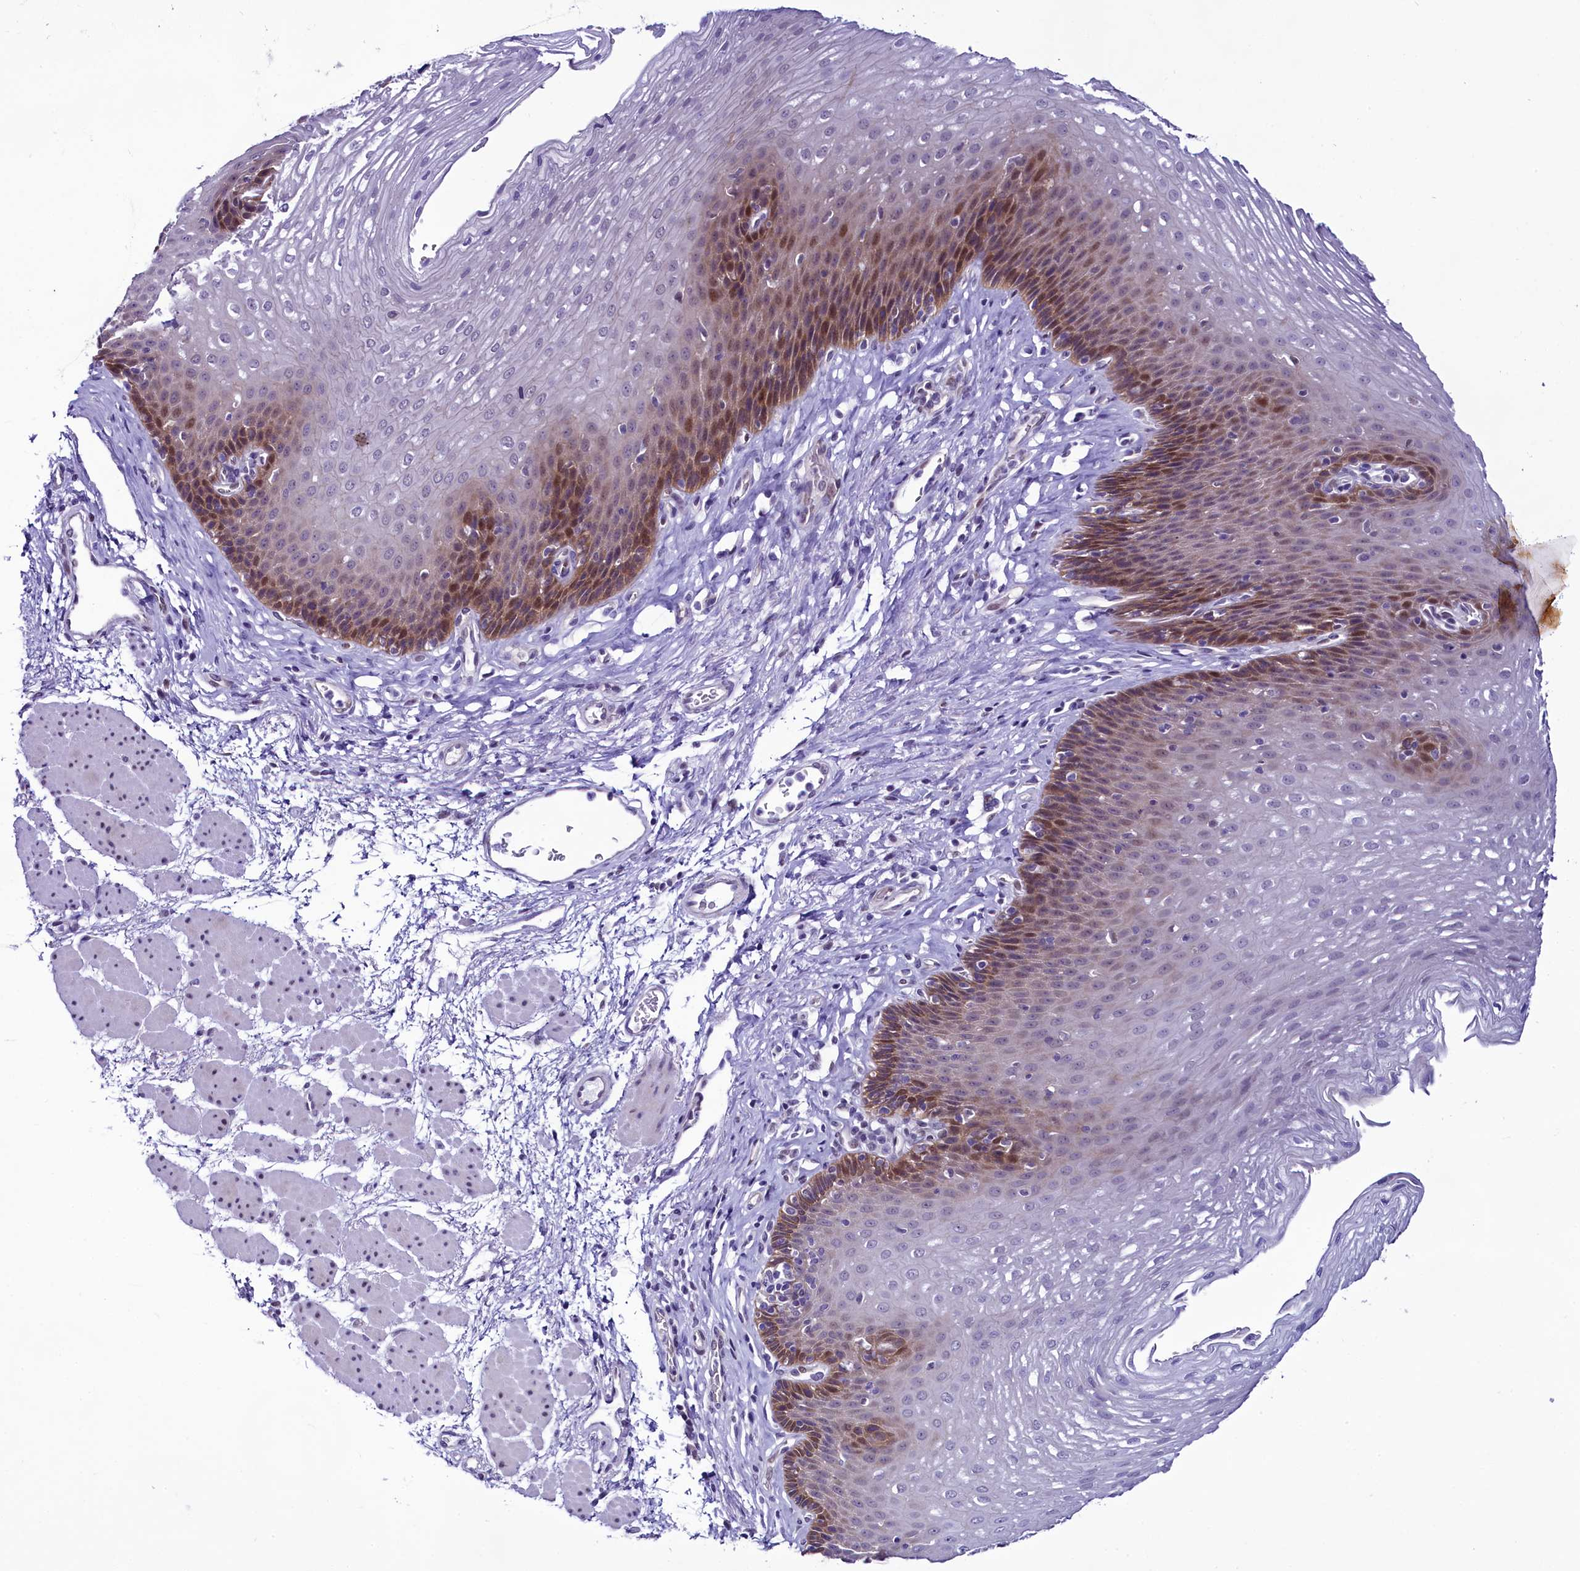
{"staining": {"intensity": "moderate", "quantity": "25%-75%", "location": "cytoplasmic/membranous,nuclear"}, "tissue": "esophagus", "cell_type": "Squamous epithelial cells", "image_type": "normal", "snomed": [{"axis": "morphology", "description": "Normal tissue, NOS"}, {"axis": "topography", "description": "Esophagus"}], "caption": "Benign esophagus shows moderate cytoplasmic/membranous,nuclear positivity in approximately 25%-75% of squamous epithelial cells.", "gene": "CCDC106", "patient": {"sex": "female", "age": 66}}